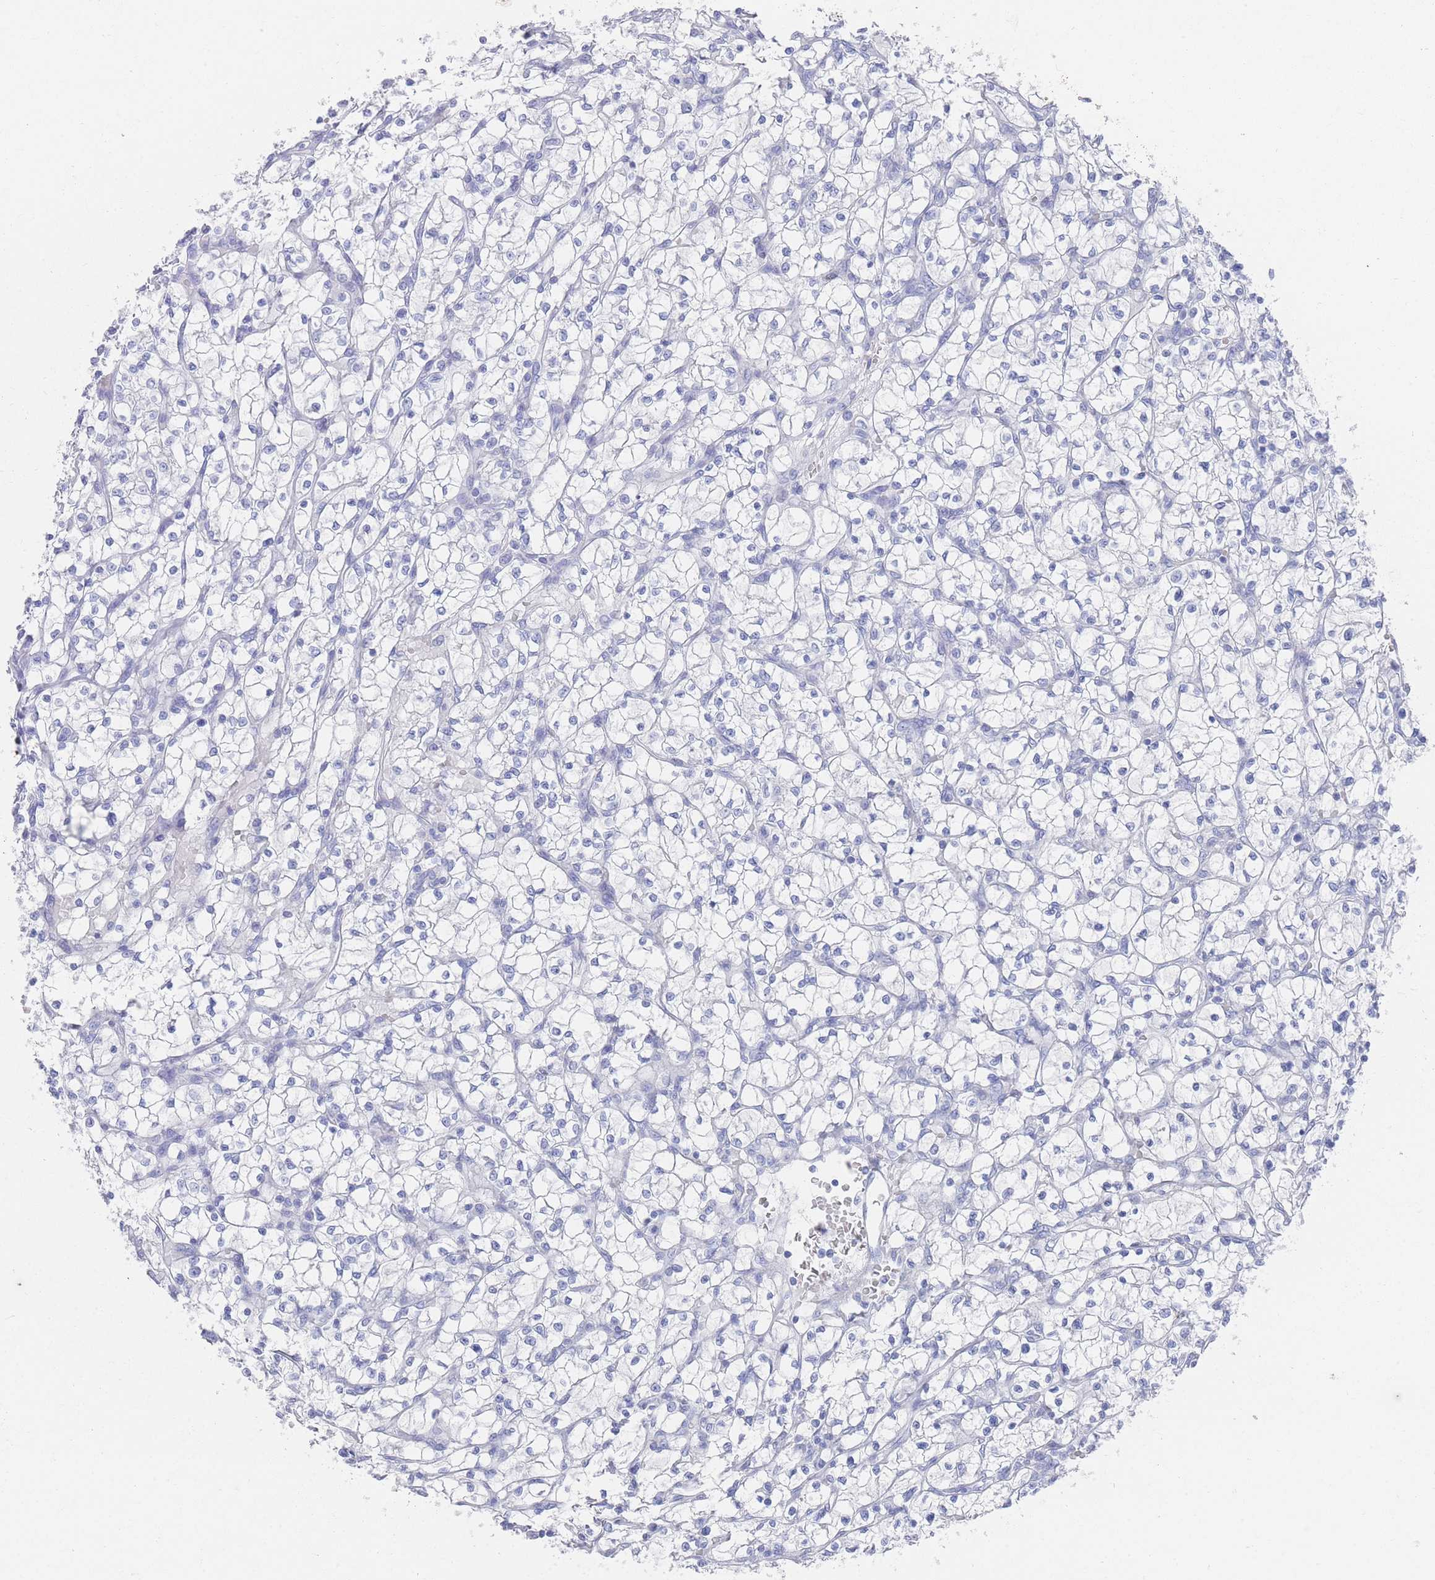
{"staining": {"intensity": "negative", "quantity": "none", "location": "none"}, "tissue": "renal cancer", "cell_type": "Tumor cells", "image_type": "cancer", "snomed": [{"axis": "morphology", "description": "Adenocarcinoma, NOS"}, {"axis": "topography", "description": "Kidney"}], "caption": "Micrograph shows no significant protein expression in tumor cells of renal cancer (adenocarcinoma).", "gene": "LRRC37A", "patient": {"sex": "female", "age": 64}}